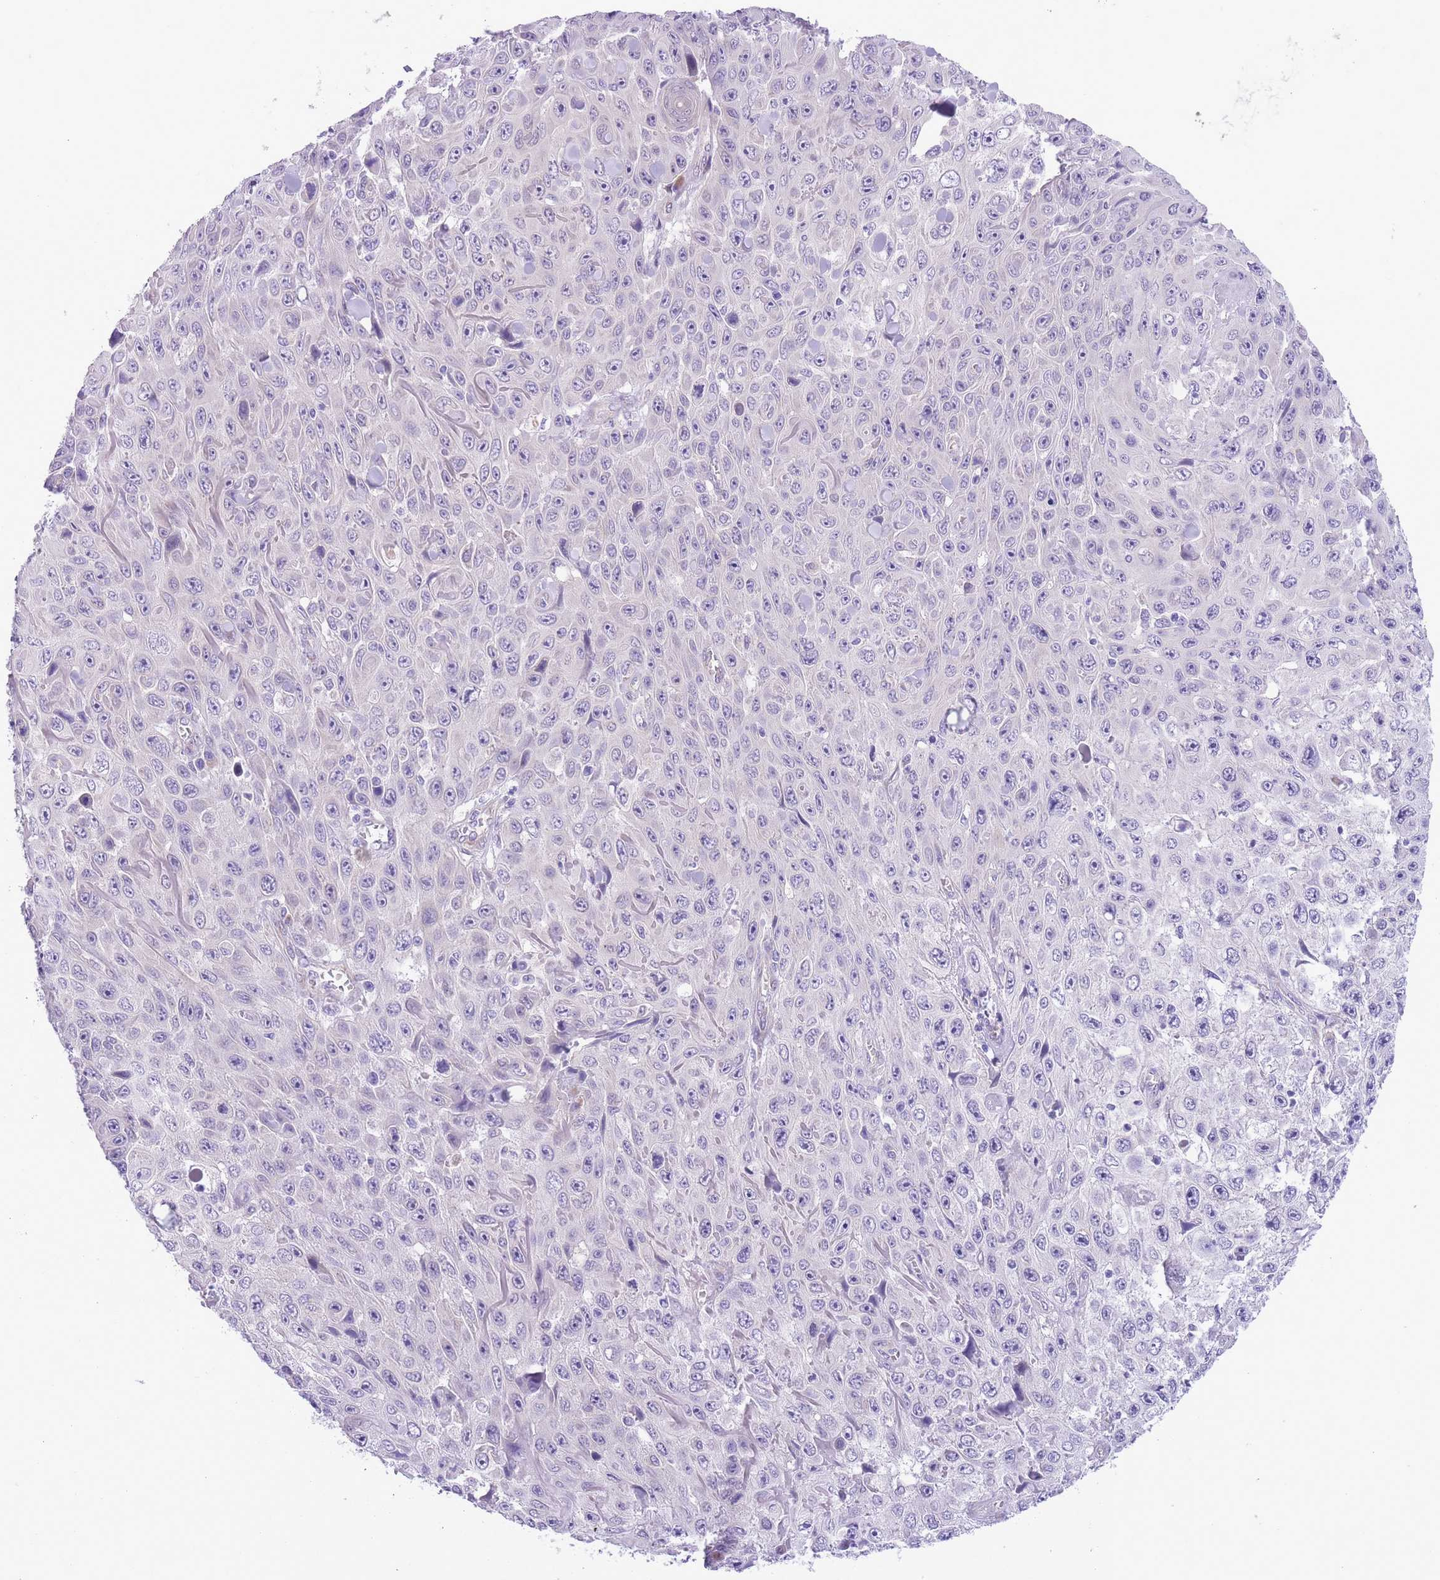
{"staining": {"intensity": "negative", "quantity": "none", "location": "none"}, "tissue": "skin cancer", "cell_type": "Tumor cells", "image_type": "cancer", "snomed": [{"axis": "morphology", "description": "Squamous cell carcinoma, NOS"}, {"axis": "topography", "description": "Skin"}], "caption": "DAB immunohistochemical staining of human skin squamous cell carcinoma displays no significant staining in tumor cells. The staining was performed using DAB (3,3'-diaminobenzidine) to visualize the protein expression in brown, while the nuclei were stained in blue with hematoxylin (Magnification: 20x).", "gene": "WWOX", "patient": {"sex": "male", "age": 82}}